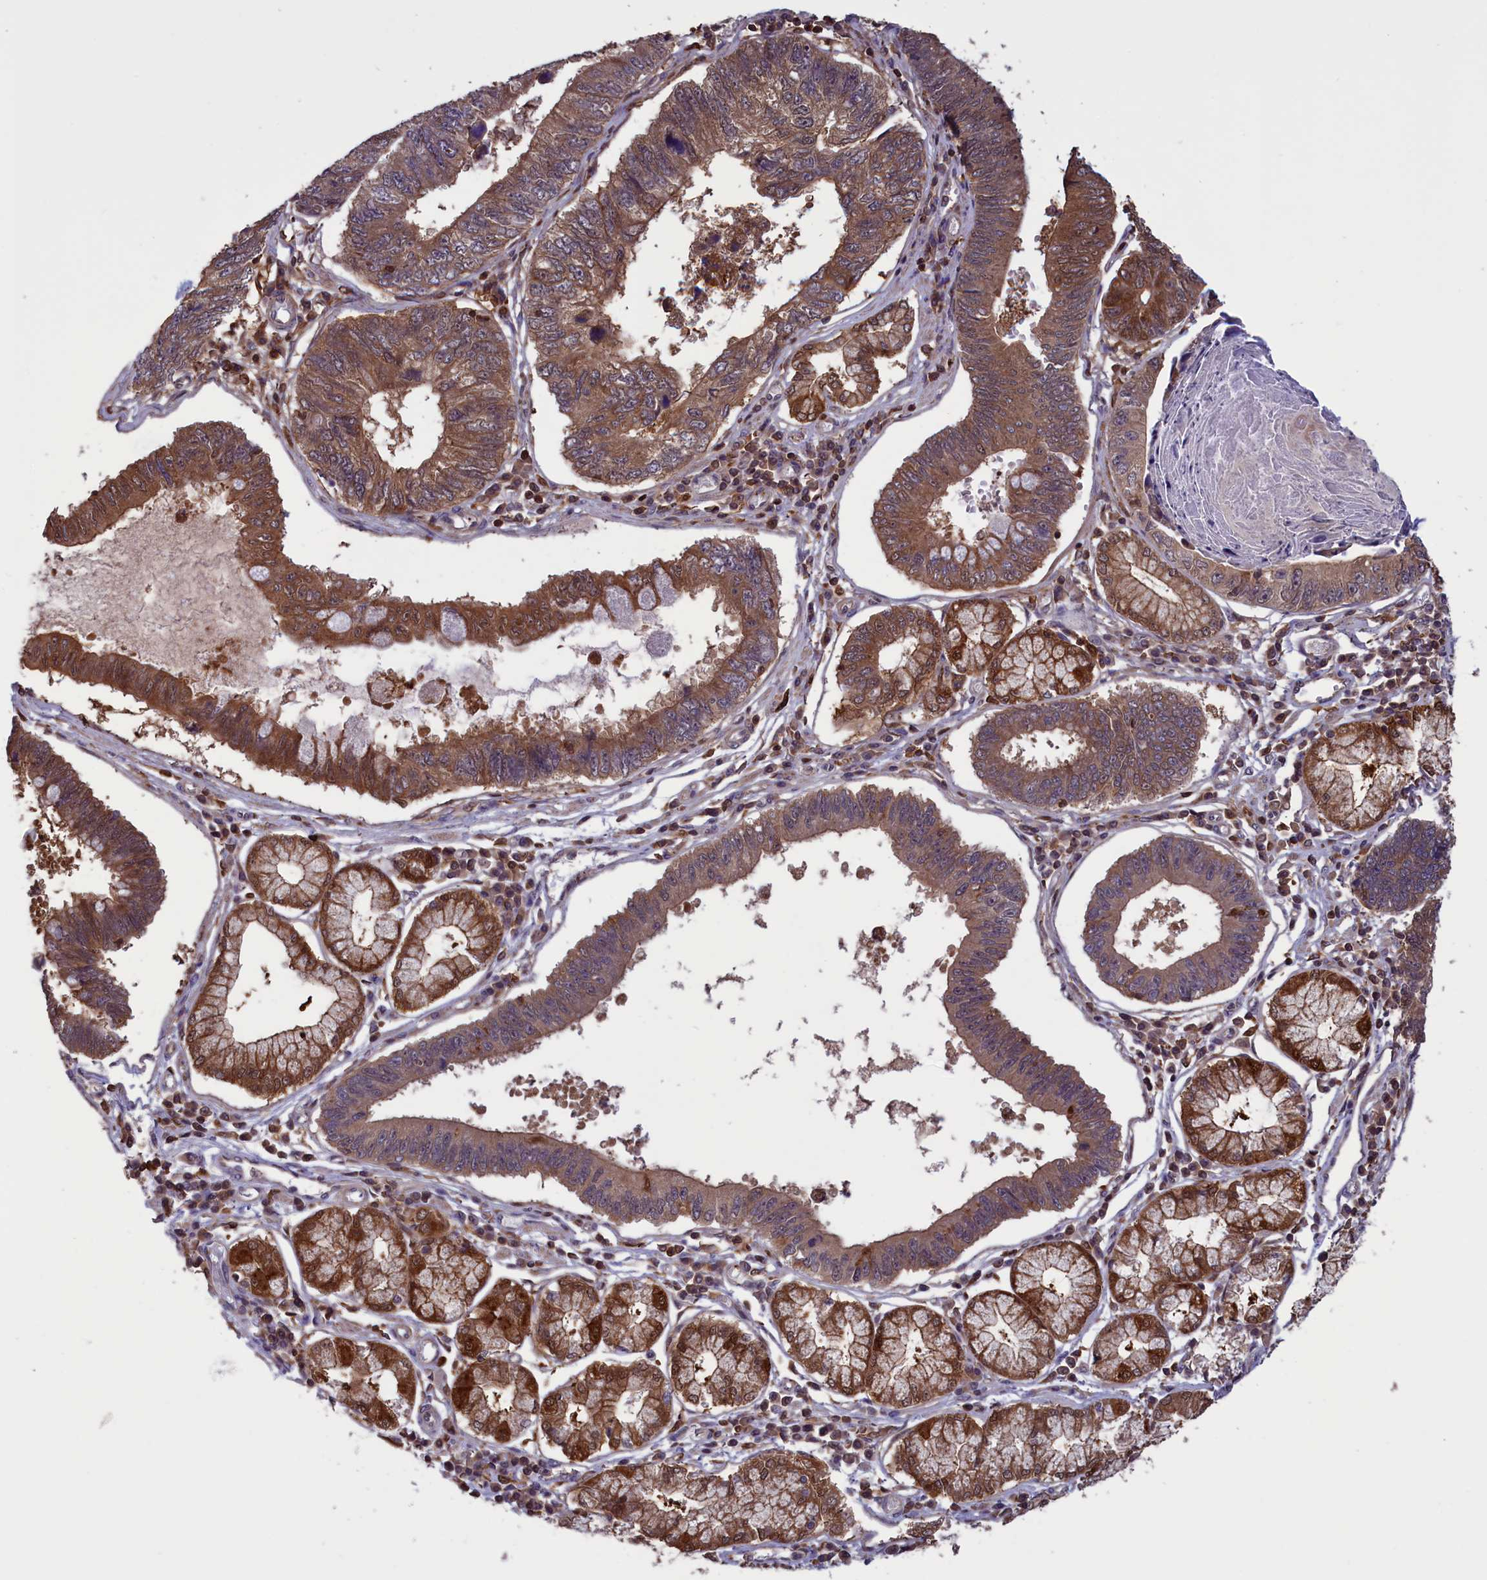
{"staining": {"intensity": "moderate", "quantity": ">75%", "location": "cytoplasmic/membranous"}, "tissue": "stomach cancer", "cell_type": "Tumor cells", "image_type": "cancer", "snomed": [{"axis": "morphology", "description": "Adenocarcinoma, NOS"}, {"axis": "topography", "description": "Stomach"}], "caption": "An immunohistochemistry (IHC) image of neoplastic tissue is shown. Protein staining in brown labels moderate cytoplasmic/membranous positivity in stomach cancer within tumor cells.", "gene": "ARHGAP18", "patient": {"sex": "male", "age": 59}}